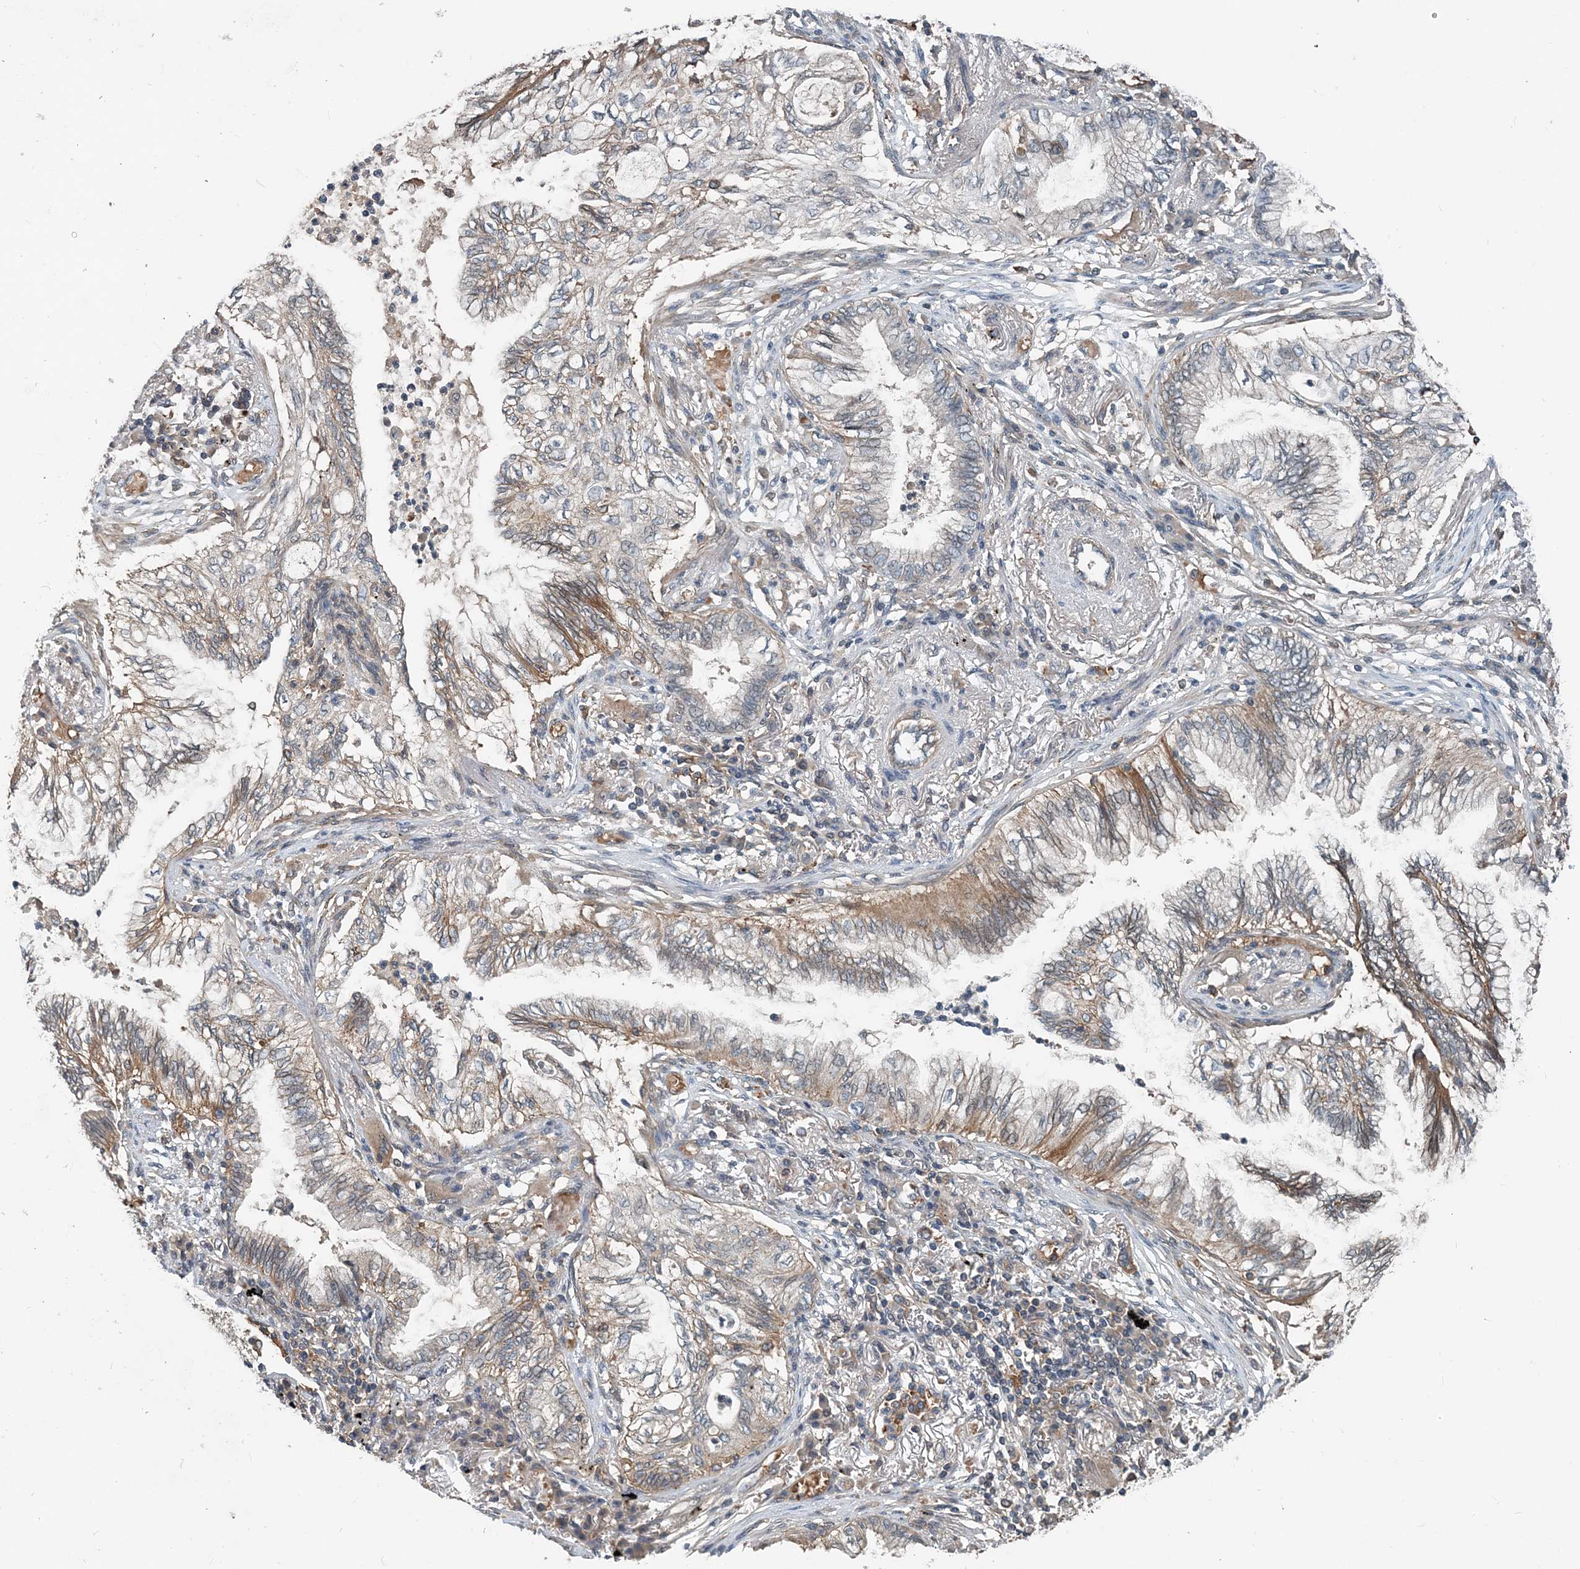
{"staining": {"intensity": "moderate", "quantity": "25%-75%", "location": "cytoplasmic/membranous"}, "tissue": "lung cancer", "cell_type": "Tumor cells", "image_type": "cancer", "snomed": [{"axis": "morphology", "description": "Normal tissue, NOS"}, {"axis": "morphology", "description": "Adenocarcinoma, NOS"}, {"axis": "topography", "description": "Bronchus"}, {"axis": "topography", "description": "Lung"}], "caption": "Protein staining by immunohistochemistry (IHC) shows moderate cytoplasmic/membranous staining in about 25%-75% of tumor cells in lung cancer.", "gene": "SMPD3", "patient": {"sex": "female", "age": 70}}